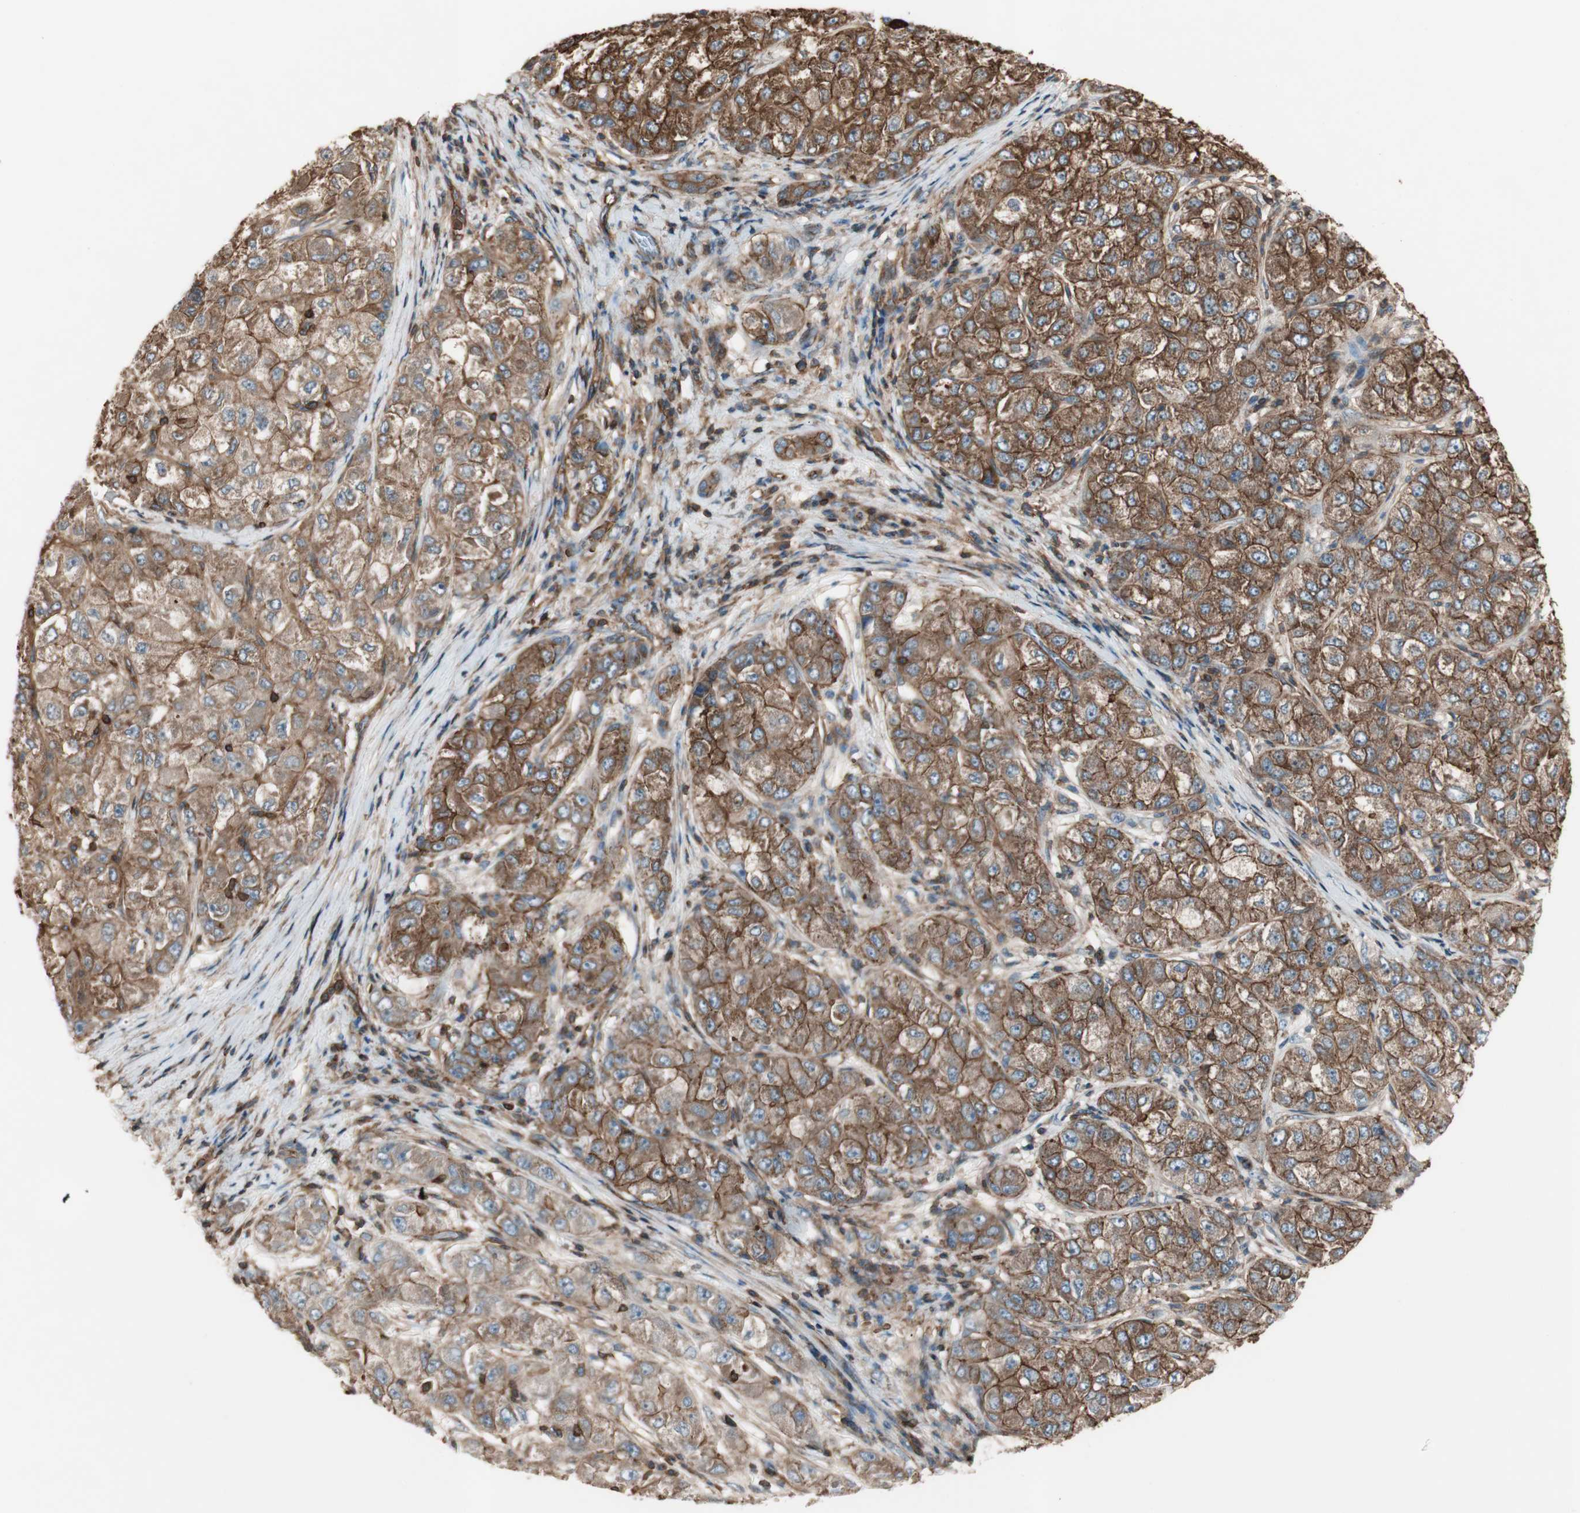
{"staining": {"intensity": "strong", "quantity": ">75%", "location": "cytoplasmic/membranous"}, "tissue": "liver cancer", "cell_type": "Tumor cells", "image_type": "cancer", "snomed": [{"axis": "morphology", "description": "Carcinoma, Hepatocellular, NOS"}, {"axis": "topography", "description": "Liver"}], "caption": "High-magnification brightfield microscopy of liver hepatocellular carcinoma stained with DAB (3,3'-diaminobenzidine) (brown) and counterstained with hematoxylin (blue). tumor cells exhibit strong cytoplasmic/membranous positivity is identified in about>75% of cells.", "gene": "TCP11L1", "patient": {"sex": "male", "age": 80}}